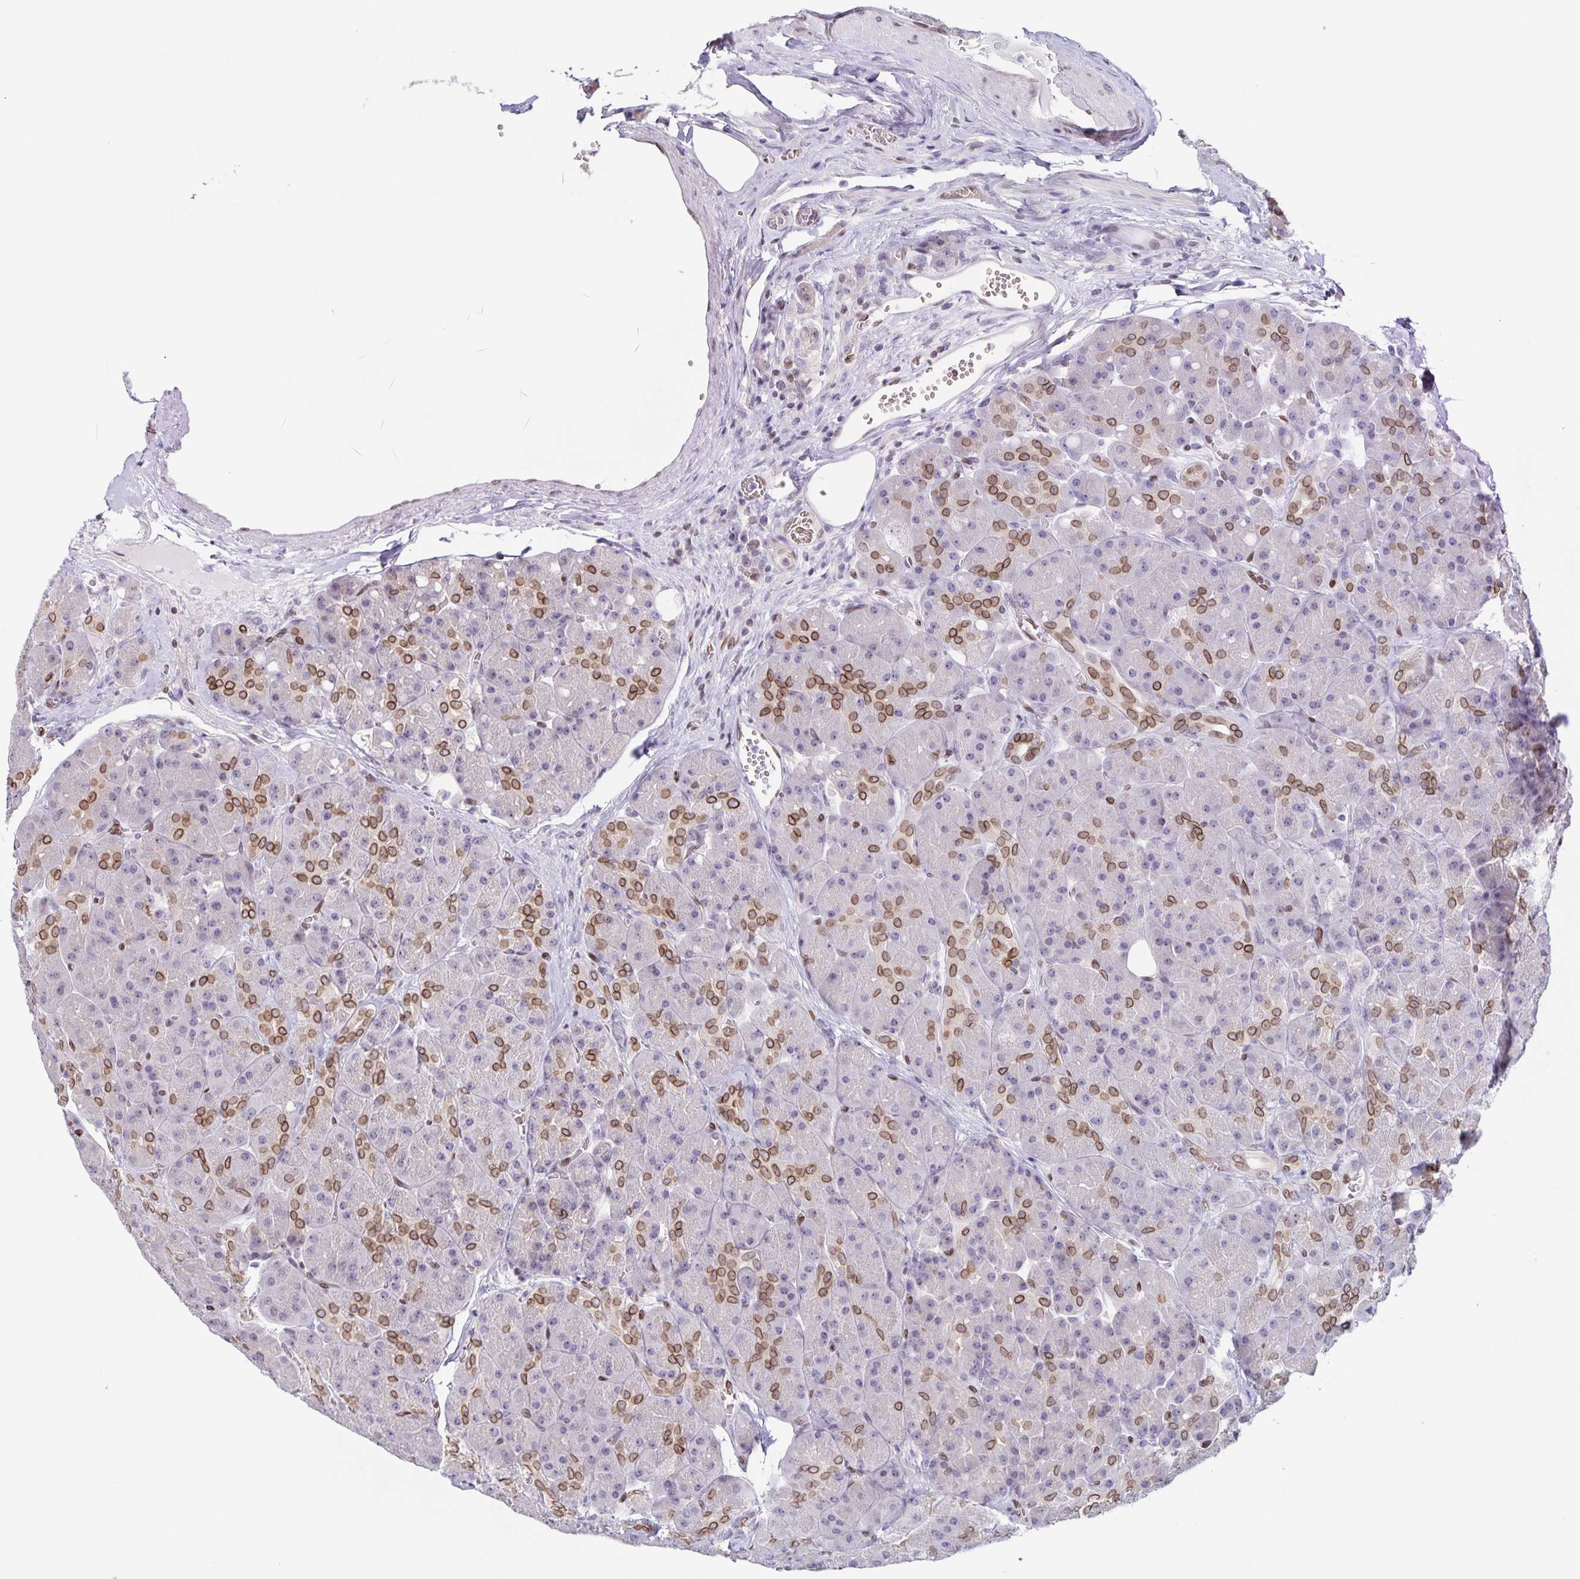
{"staining": {"intensity": "moderate", "quantity": "25%-75%", "location": "cytoplasmic/membranous,nuclear"}, "tissue": "pancreas", "cell_type": "Exocrine glandular cells", "image_type": "normal", "snomed": [{"axis": "morphology", "description": "Normal tissue, NOS"}, {"axis": "topography", "description": "Pancreas"}], "caption": "Immunohistochemical staining of normal human pancreas demonstrates medium levels of moderate cytoplasmic/membranous,nuclear expression in about 25%-75% of exocrine glandular cells. Using DAB (brown) and hematoxylin (blue) stains, captured at high magnification using brightfield microscopy.", "gene": "SYNE2", "patient": {"sex": "male", "age": 55}}